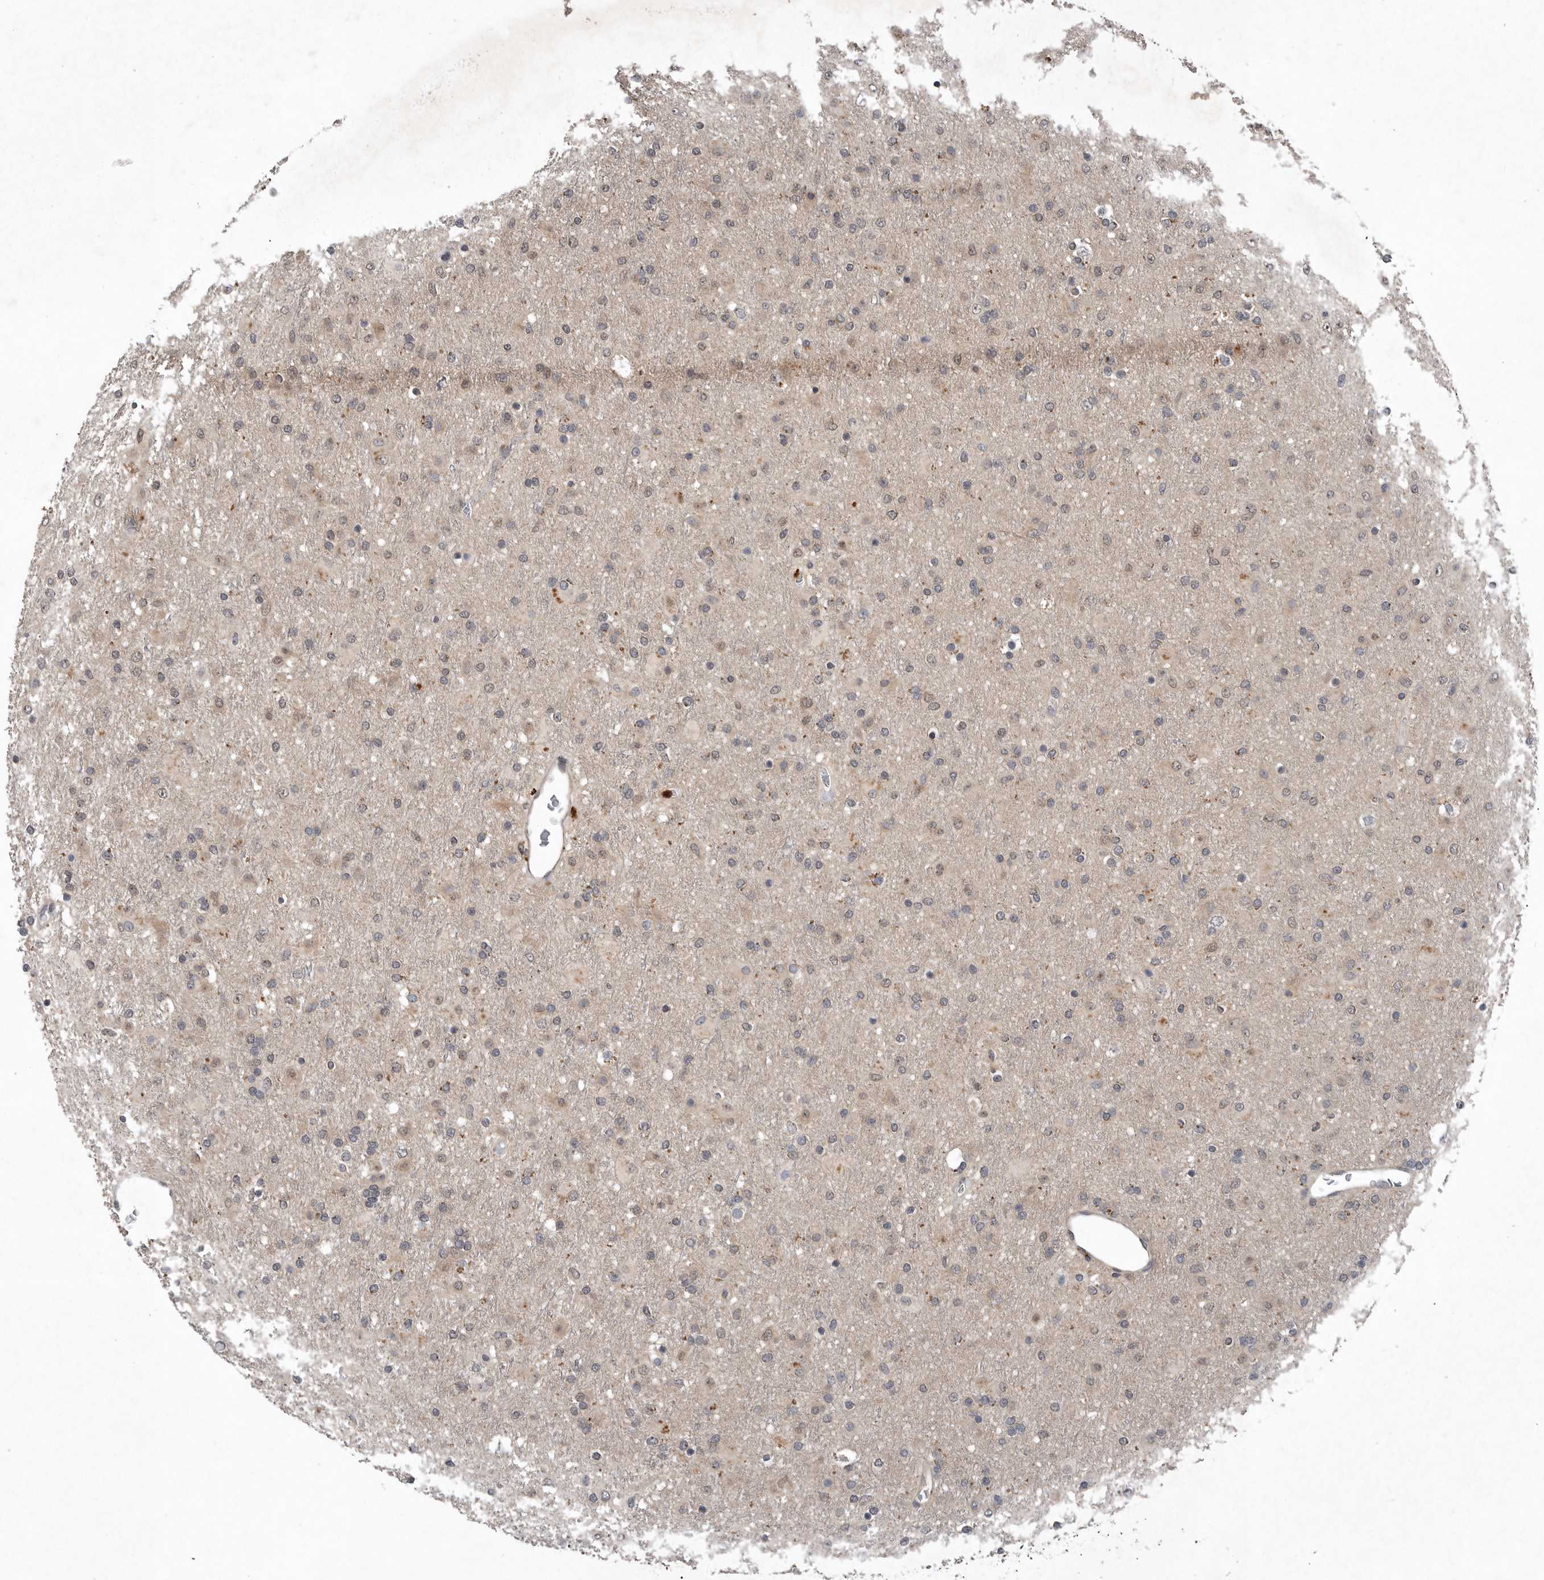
{"staining": {"intensity": "weak", "quantity": "<25%", "location": "cytoplasmic/membranous"}, "tissue": "glioma", "cell_type": "Tumor cells", "image_type": "cancer", "snomed": [{"axis": "morphology", "description": "Glioma, malignant, Low grade"}, {"axis": "topography", "description": "Brain"}], "caption": "DAB immunohistochemical staining of human malignant glioma (low-grade) reveals no significant positivity in tumor cells. The staining was performed using DAB to visualize the protein expression in brown, while the nuclei were stained in blue with hematoxylin (Magnification: 20x).", "gene": "SCP2", "patient": {"sex": "male", "age": 65}}